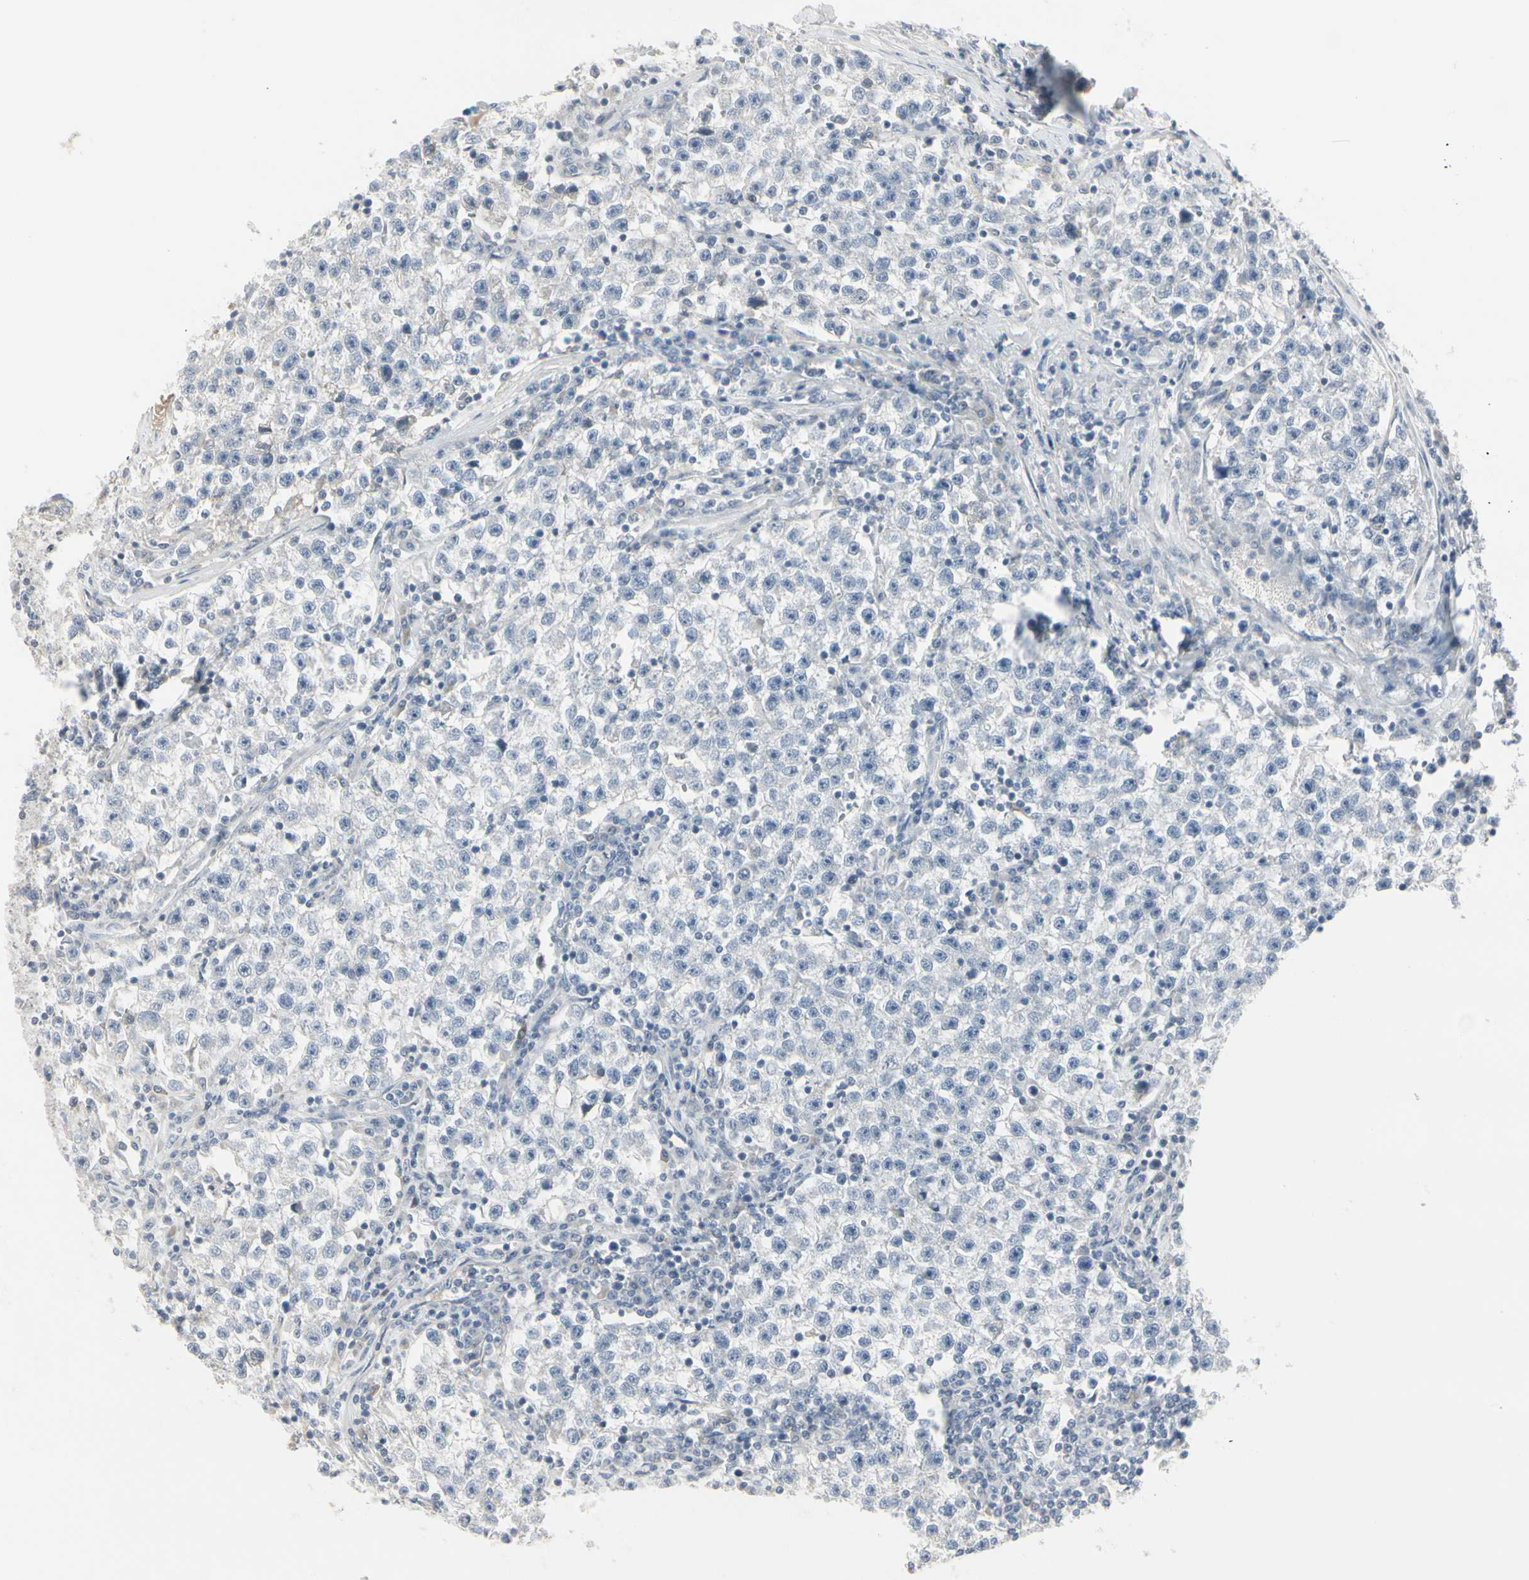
{"staining": {"intensity": "negative", "quantity": "none", "location": "none"}, "tissue": "testis cancer", "cell_type": "Tumor cells", "image_type": "cancer", "snomed": [{"axis": "morphology", "description": "Seminoma, NOS"}, {"axis": "topography", "description": "Testis"}], "caption": "Immunohistochemistry histopathology image of neoplastic tissue: seminoma (testis) stained with DAB demonstrates no significant protein staining in tumor cells.", "gene": "DMPK", "patient": {"sex": "male", "age": 22}}